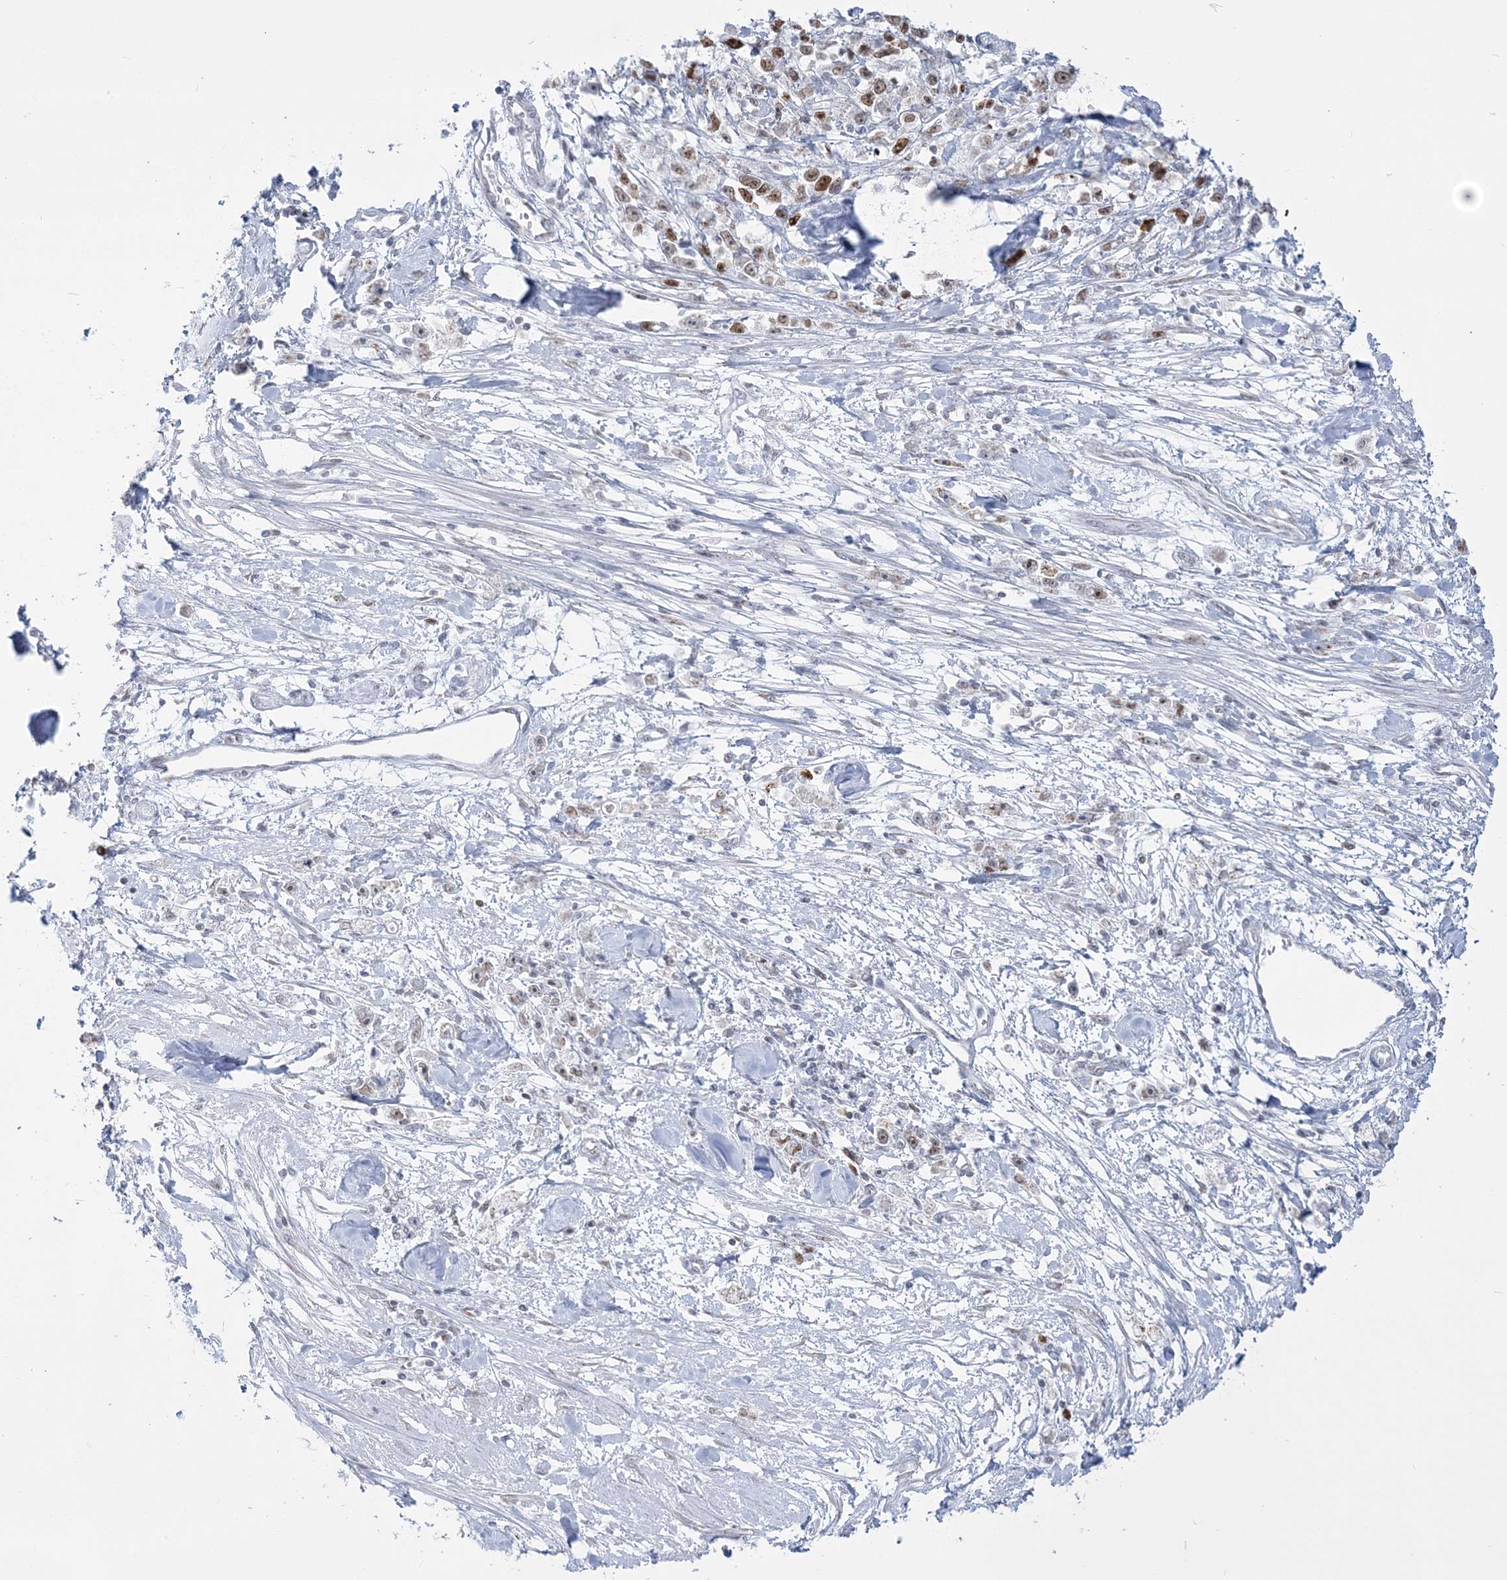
{"staining": {"intensity": "moderate", "quantity": ">75%", "location": "nuclear"}, "tissue": "stomach cancer", "cell_type": "Tumor cells", "image_type": "cancer", "snomed": [{"axis": "morphology", "description": "Adenocarcinoma, NOS"}, {"axis": "topography", "description": "Stomach"}], "caption": "This image demonstrates IHC staining of human adenocarcinoma (stomach), with medium moderate nuclear positivity in about >75% of tumor cells.", "gene": "DDX21", "patient": {"sex": "female", "age": 59}}